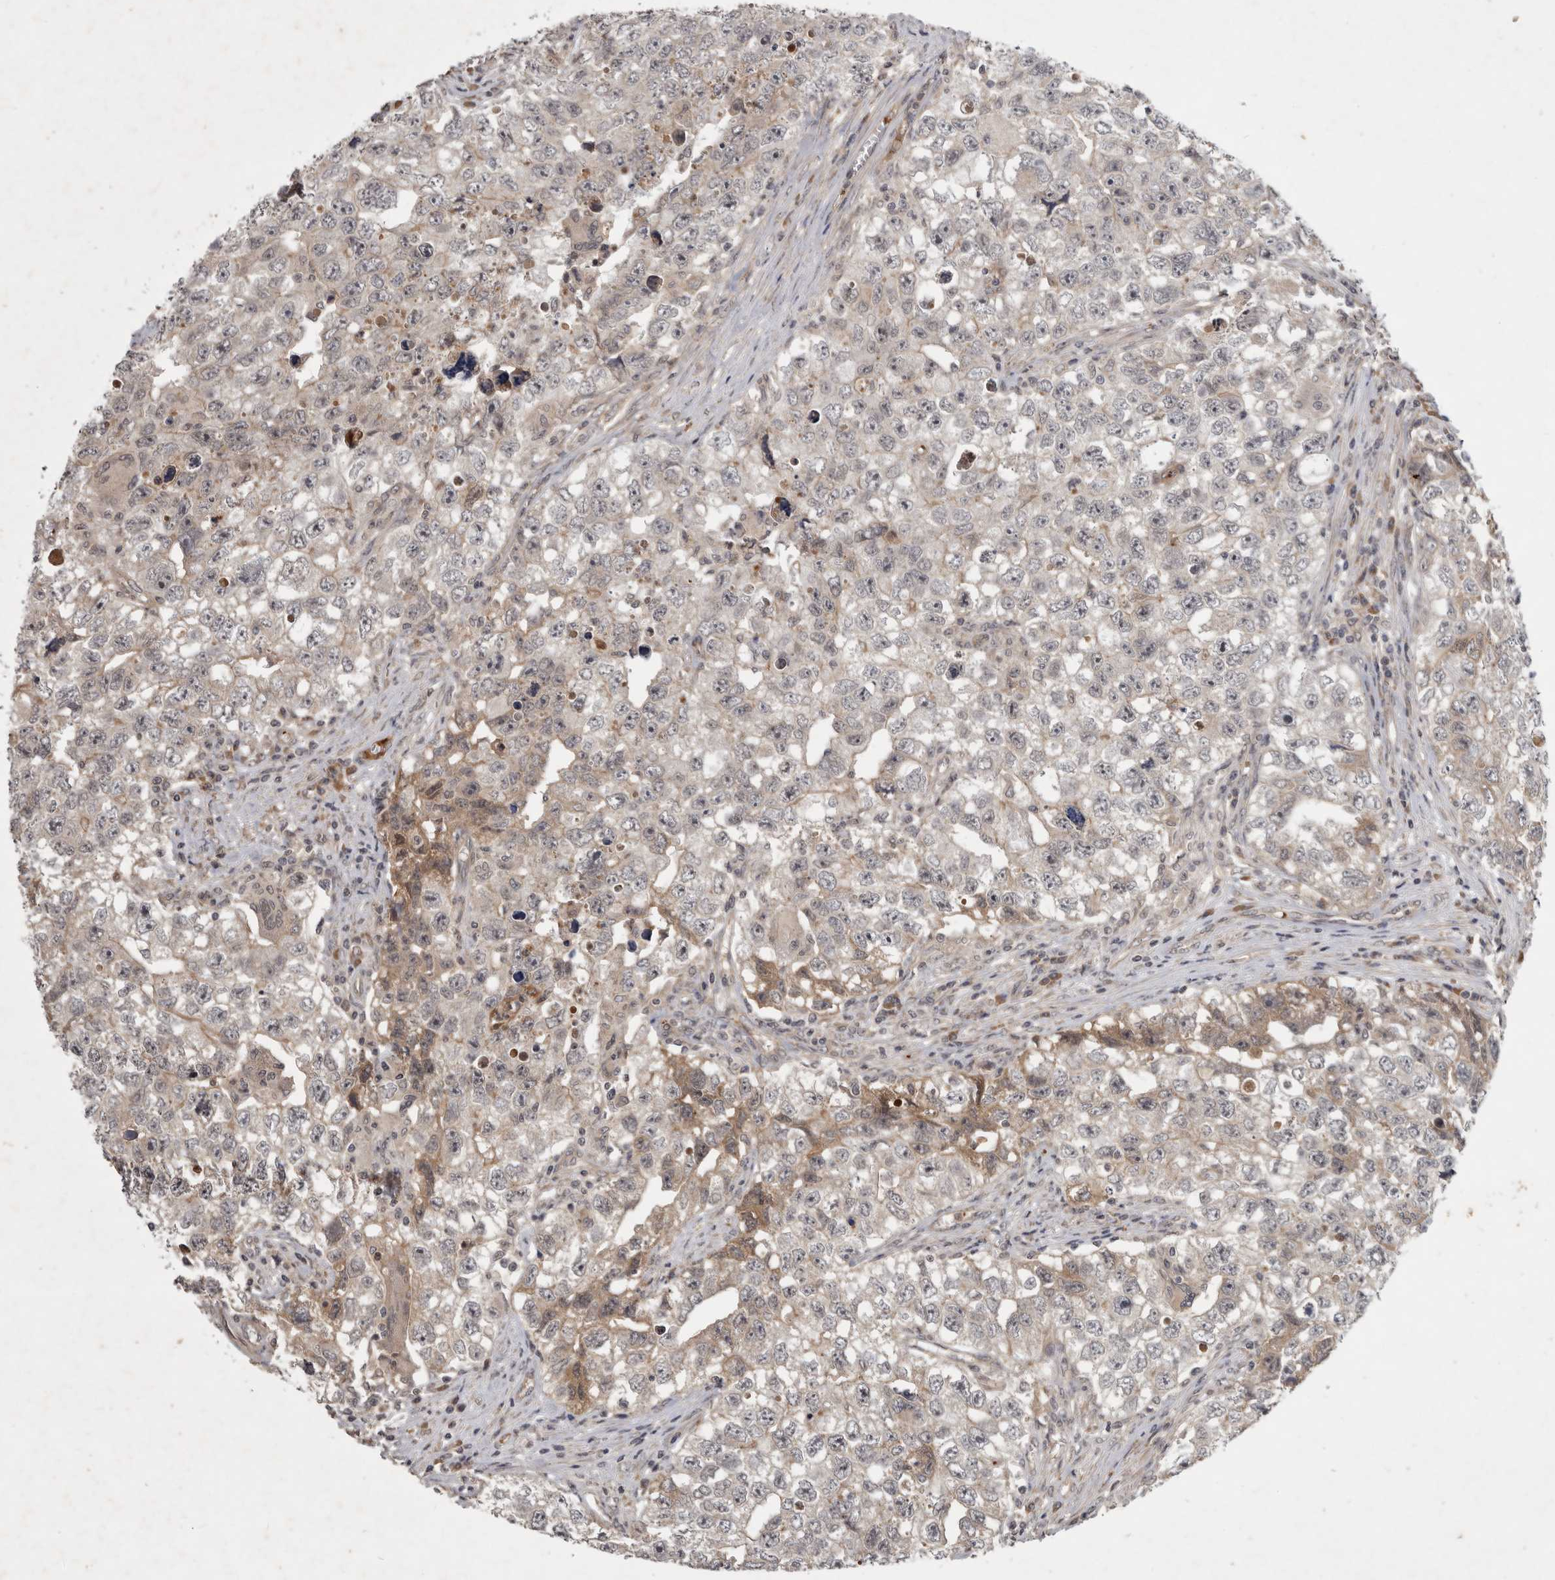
{"staining": {"intensity": "negative", "quantity": "none", "location": "none"}, "tissue": "testis cancer", "cell_type": "Tumor cells", "image_type": "cancer", "snomed": [{"axis": "morphology", "description": "Seminoma, NOS"}, {"axis": "morphology", "description": "Carcinoma, Embryonal, NOS"}, {"axis": "topography", "description": "Testis"}], "caption": "A micrograph of testis cancer stained for a protein reveals no brown staining in tumor cells.", "gene": "DNAJC28", "patient": {"sex": "male", "age": 43}}